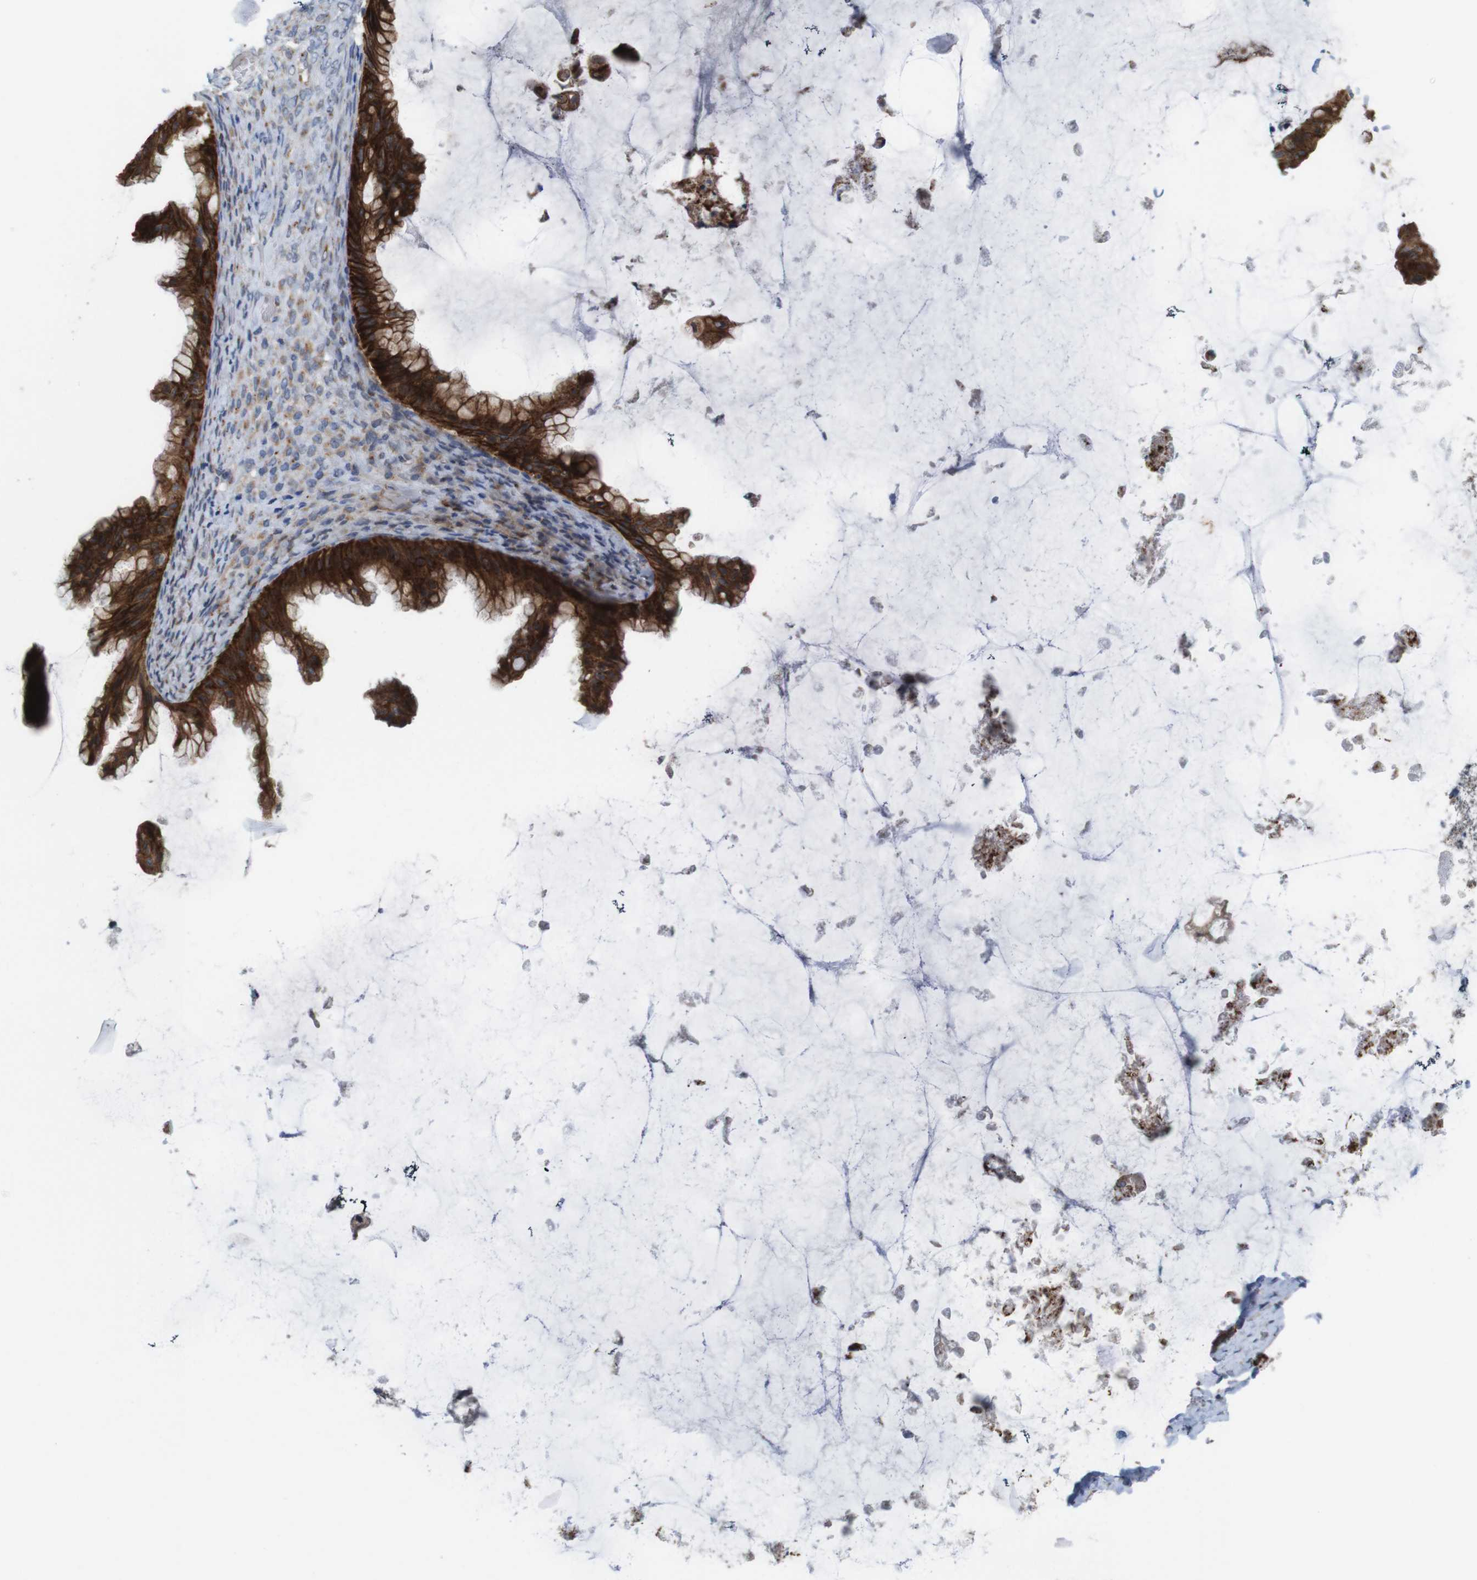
{"staining": {"intensity": "strong", "quantity": ">75%", "location": "cytoplasmic/membranous"}, "tissue": "ovarian cancer", "cell_type": "Tumor cells", "image_type": "cancer", "snomed": [{"axis": "morphology", "description": "Cystadenocarcinoma, mucinous, NOS"}, {"axis": "topography", "description": "Ovary"}], "caption": "This image demonstrates immunohistochemistry staining of human mucinous cystadenocarcinoma (ovarian), with high strong cytoplasmic/membranous expression in about >75% of tumor cells.", "gene": "EFCAB14", "patient": {"sex": "female", "age": 61}}